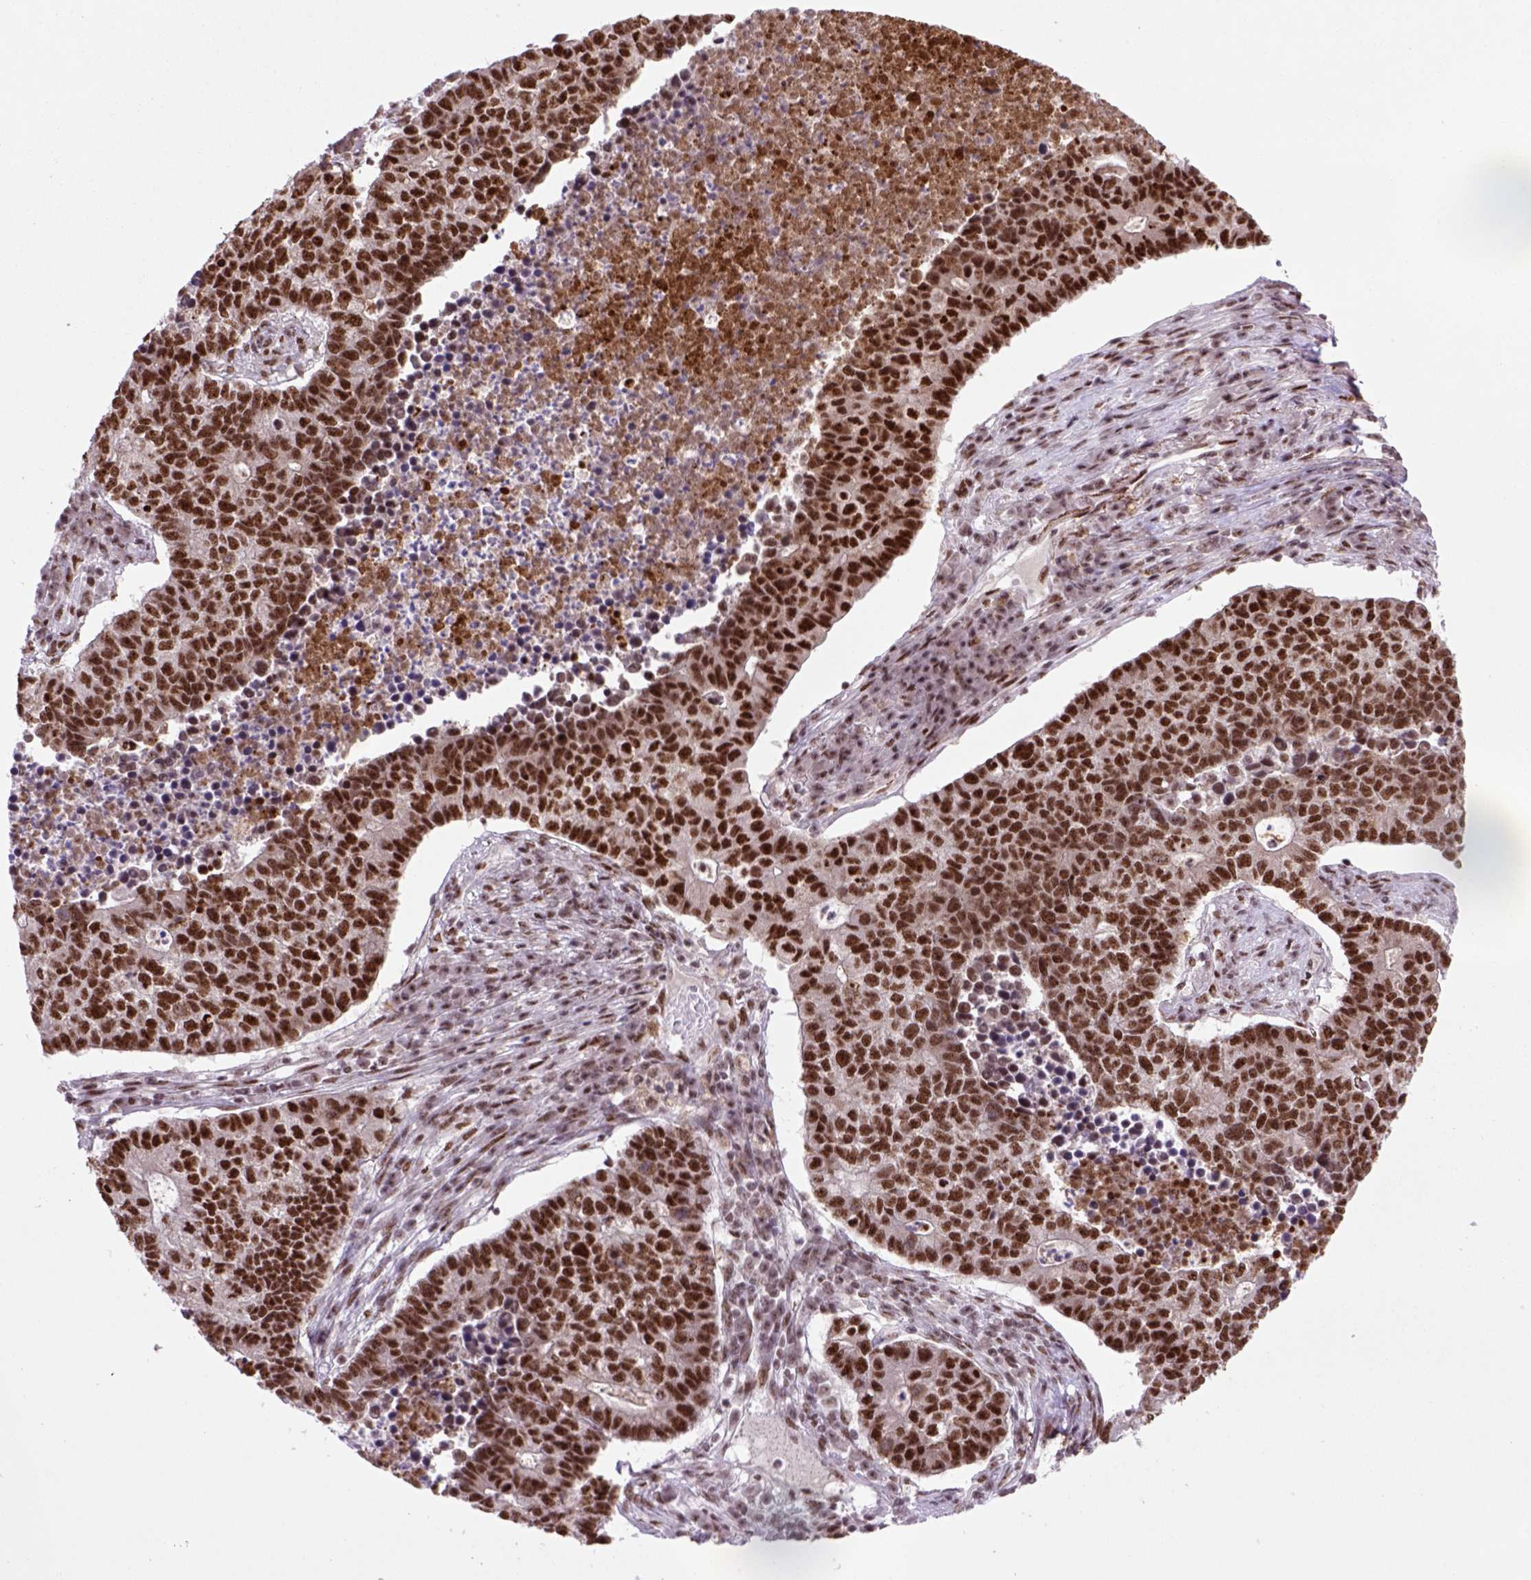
{"staining": {"intensity": "strong", "quantity": ">75%", "location": "nuclear"}, "tissue": "lung cancer", "cell_type": "Tumor cells", "image_type": "cancer", "snomed": [{"axis": "morphology", "description": "Adenocarcinoma, NOS"}, {"axis": "topography", "description": "Lung"}], "caption": "This image exhibits lung cancer stained with IHC to label a protein in brown. The nuclear of tumor cells show strong positivity for the protein. Nuclei are counter-stained blue.", "gene": "NSMCE2", "patient": {"sex": "male", "age": 57}}